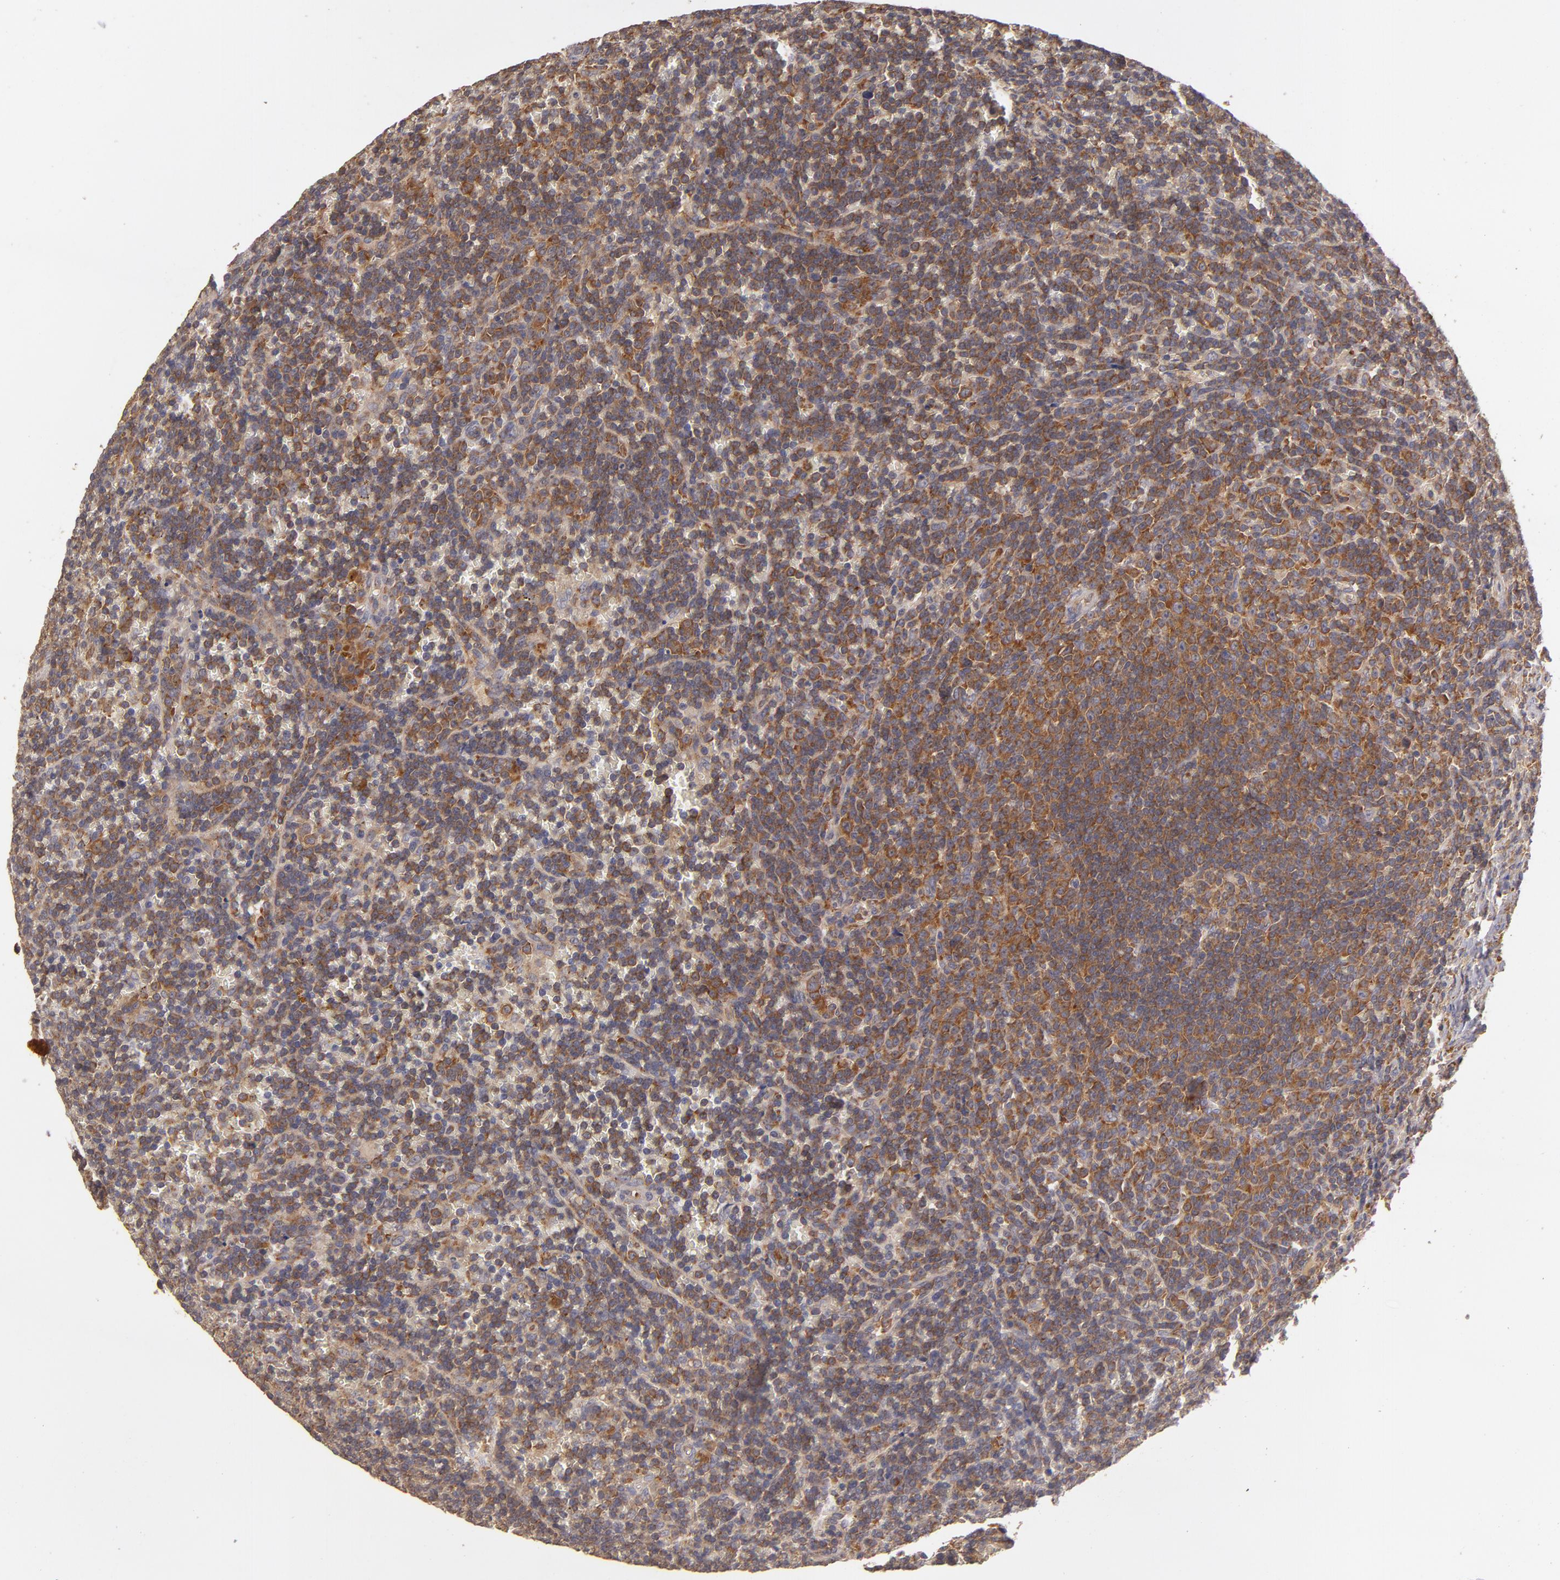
{"staining": {"intensity": "moderate", "quantity": "25%-75%", "location": "cytoplasmic/membranous"}, "tissue": "lymphoma", "cell_type": "Tumor cells", "image_type": "cancer", "snomed": [{"axis": "morphology", "description": "Malignant lymphoma, non-Hodgkin's type, Low grade"}, {"axis": "topography", "description": "Spleen"}], "caption": "An immunohistochemistry (IHC) histopathology image of tumor tissue is shown. Protein staining in brown labels moderate cytoplasmic/membranous positivity in low-grade malignant lymphoma, non-Hodgkin's type within tumor cells.", "gene": "UPF3B", "patient": {"sex": "male", "age": 80}}